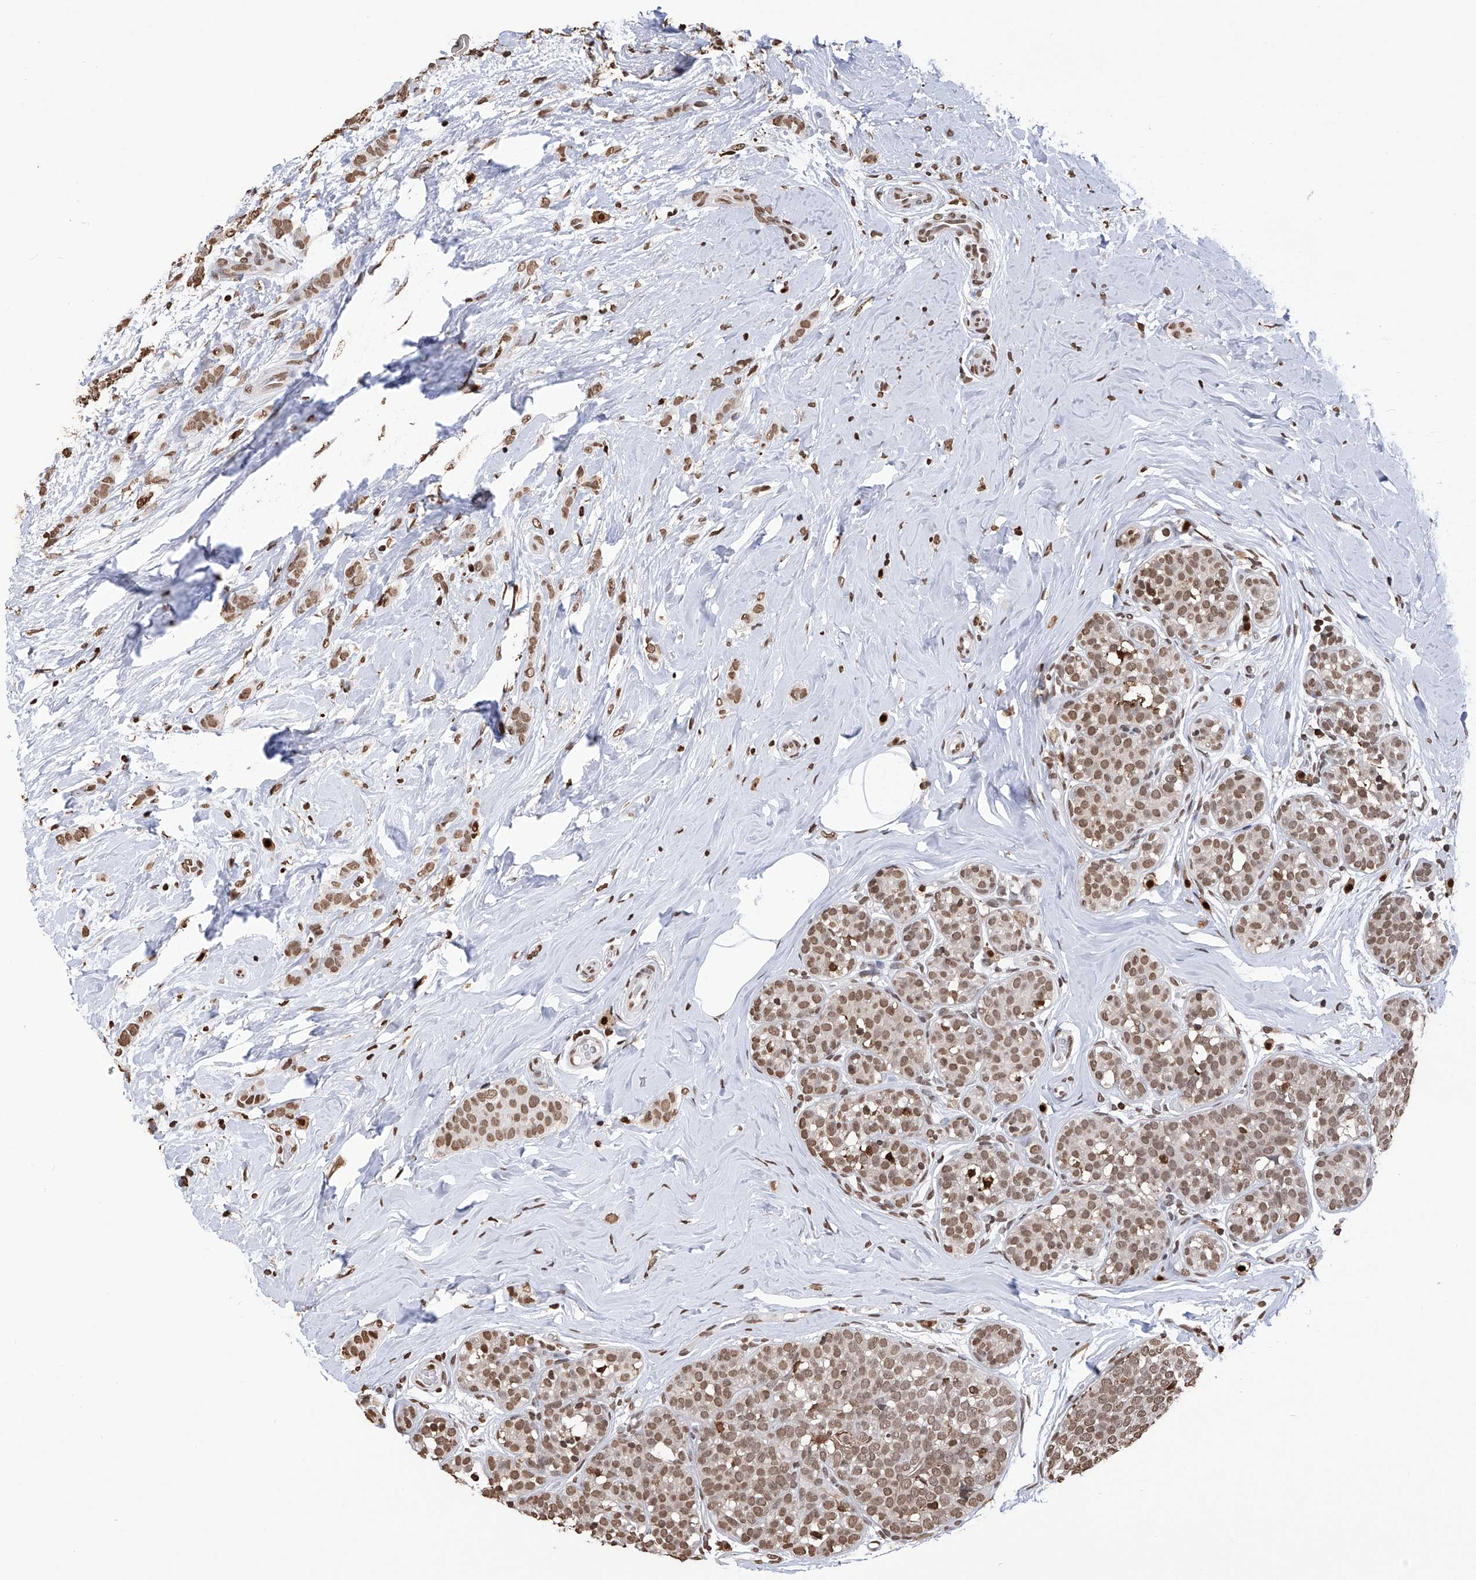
{"staining": {"intensity": "moderate", "quantity": ">75%", "location": "nuclear"}, "tissue": "breast cancer", "cell_type": "Tumor cells", "image_type": "cancer", "snomed": [{"axis": "morphology", "description": "Lobular carcinoma, in situ"}, {"axis": "morphology", "description": "Lobular carcinoma"}, {"axis": "topography", "description": "Breast"}], "caption": "This image reveals lobular carcinoma (breast) stained with immunohistochemistry (IHC) to label a protein in brown. The nuclear of tumor cells show moderate positivity for the protein. Nuclei are counter-stained blue.", "gene": "CFAP410", "patient": {"sex": "female", "age": 41}}